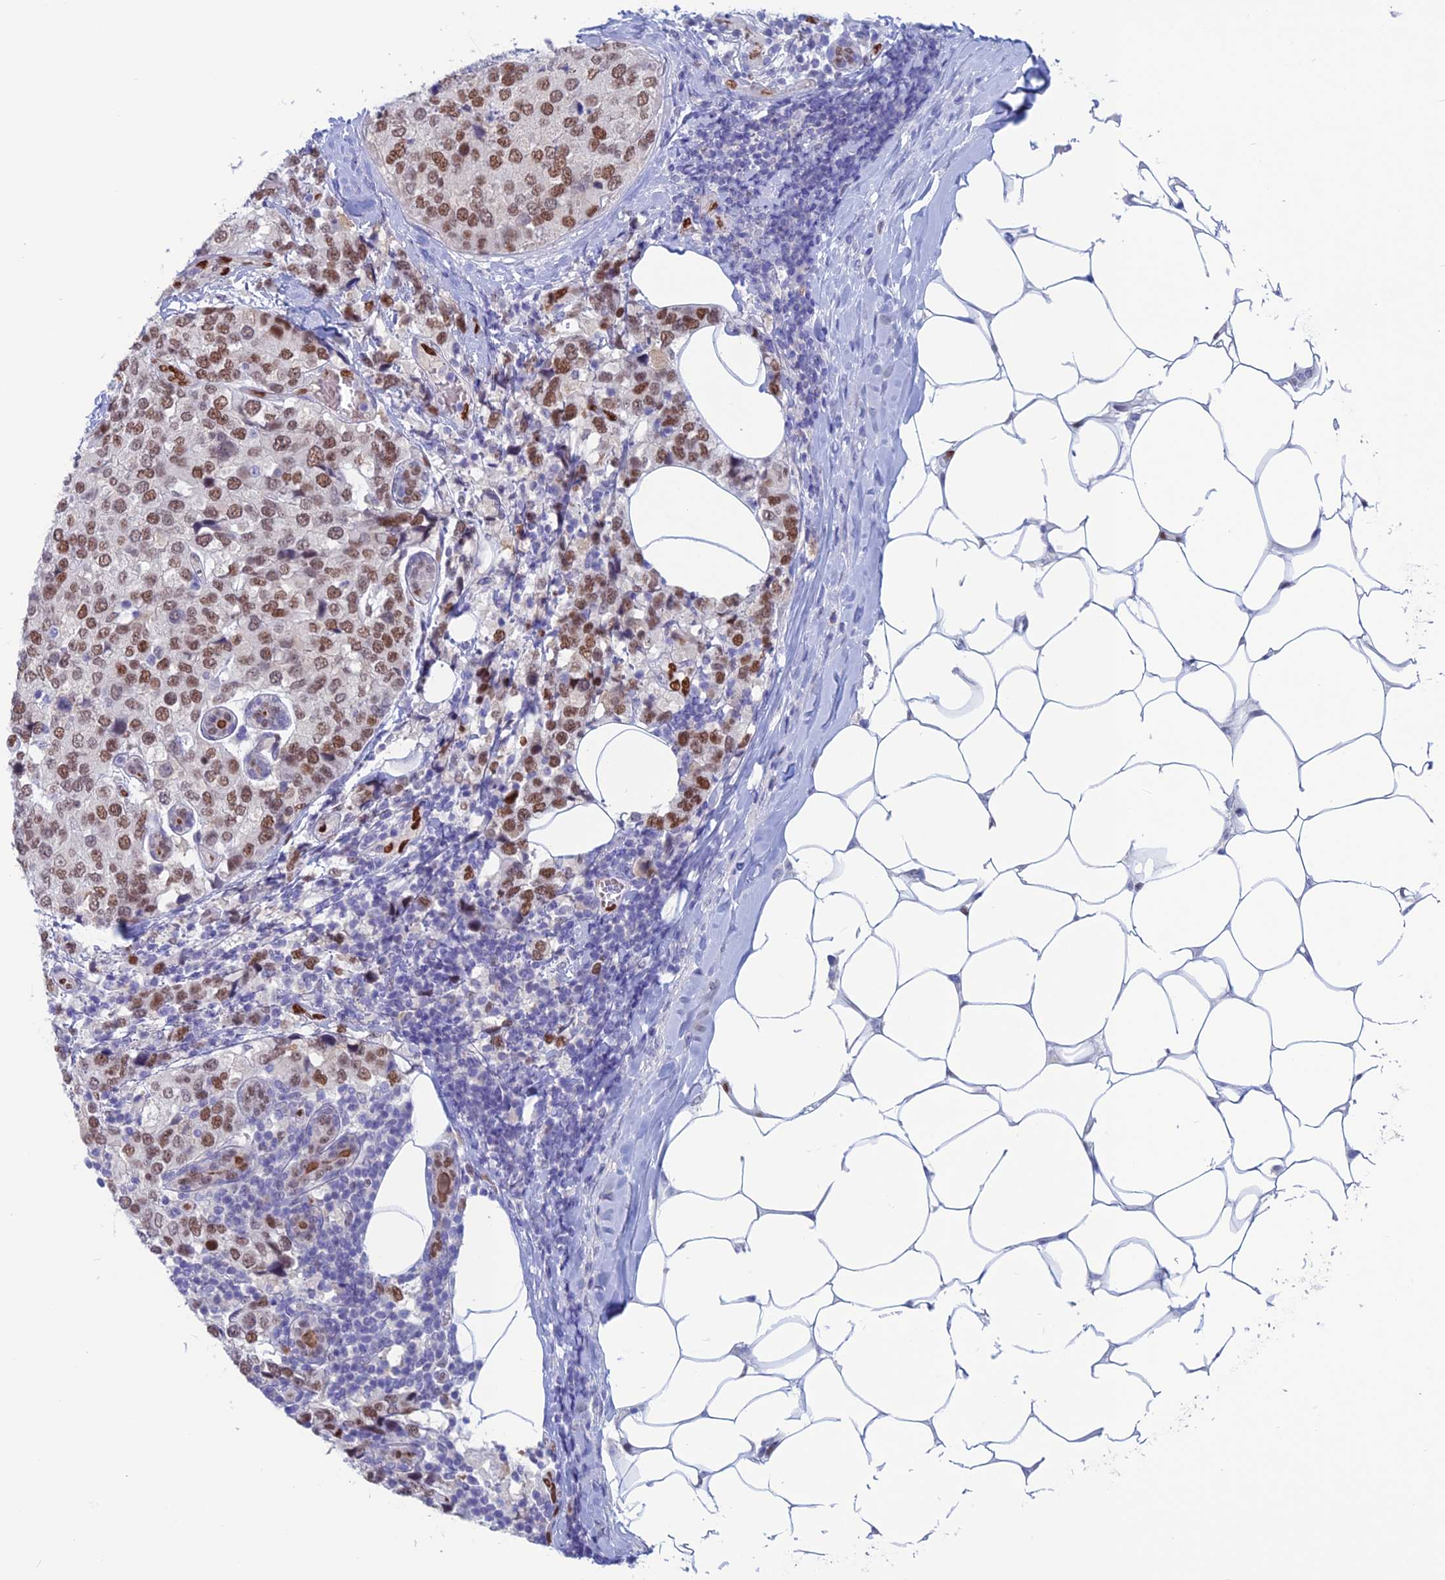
{"staining": {"intensity": "moderate", "quantity": ">75%", "location": "nuclear"}, "tissue": "breast cancer", "cell_type": "Tumor cells", "image_type": "cancer", "snomed": [{"axis": "morphology", "description": "Lobular carcinoma"}, {"axis": "topography", "description": "Breast"}], "caption": "Human breast cancer stained for a protein (brown) shows moderate nuclear positive positivity in about >75% of tumor cells.", "gene": "NOL4L", "patient": {"sex": "female", "age": 59}}